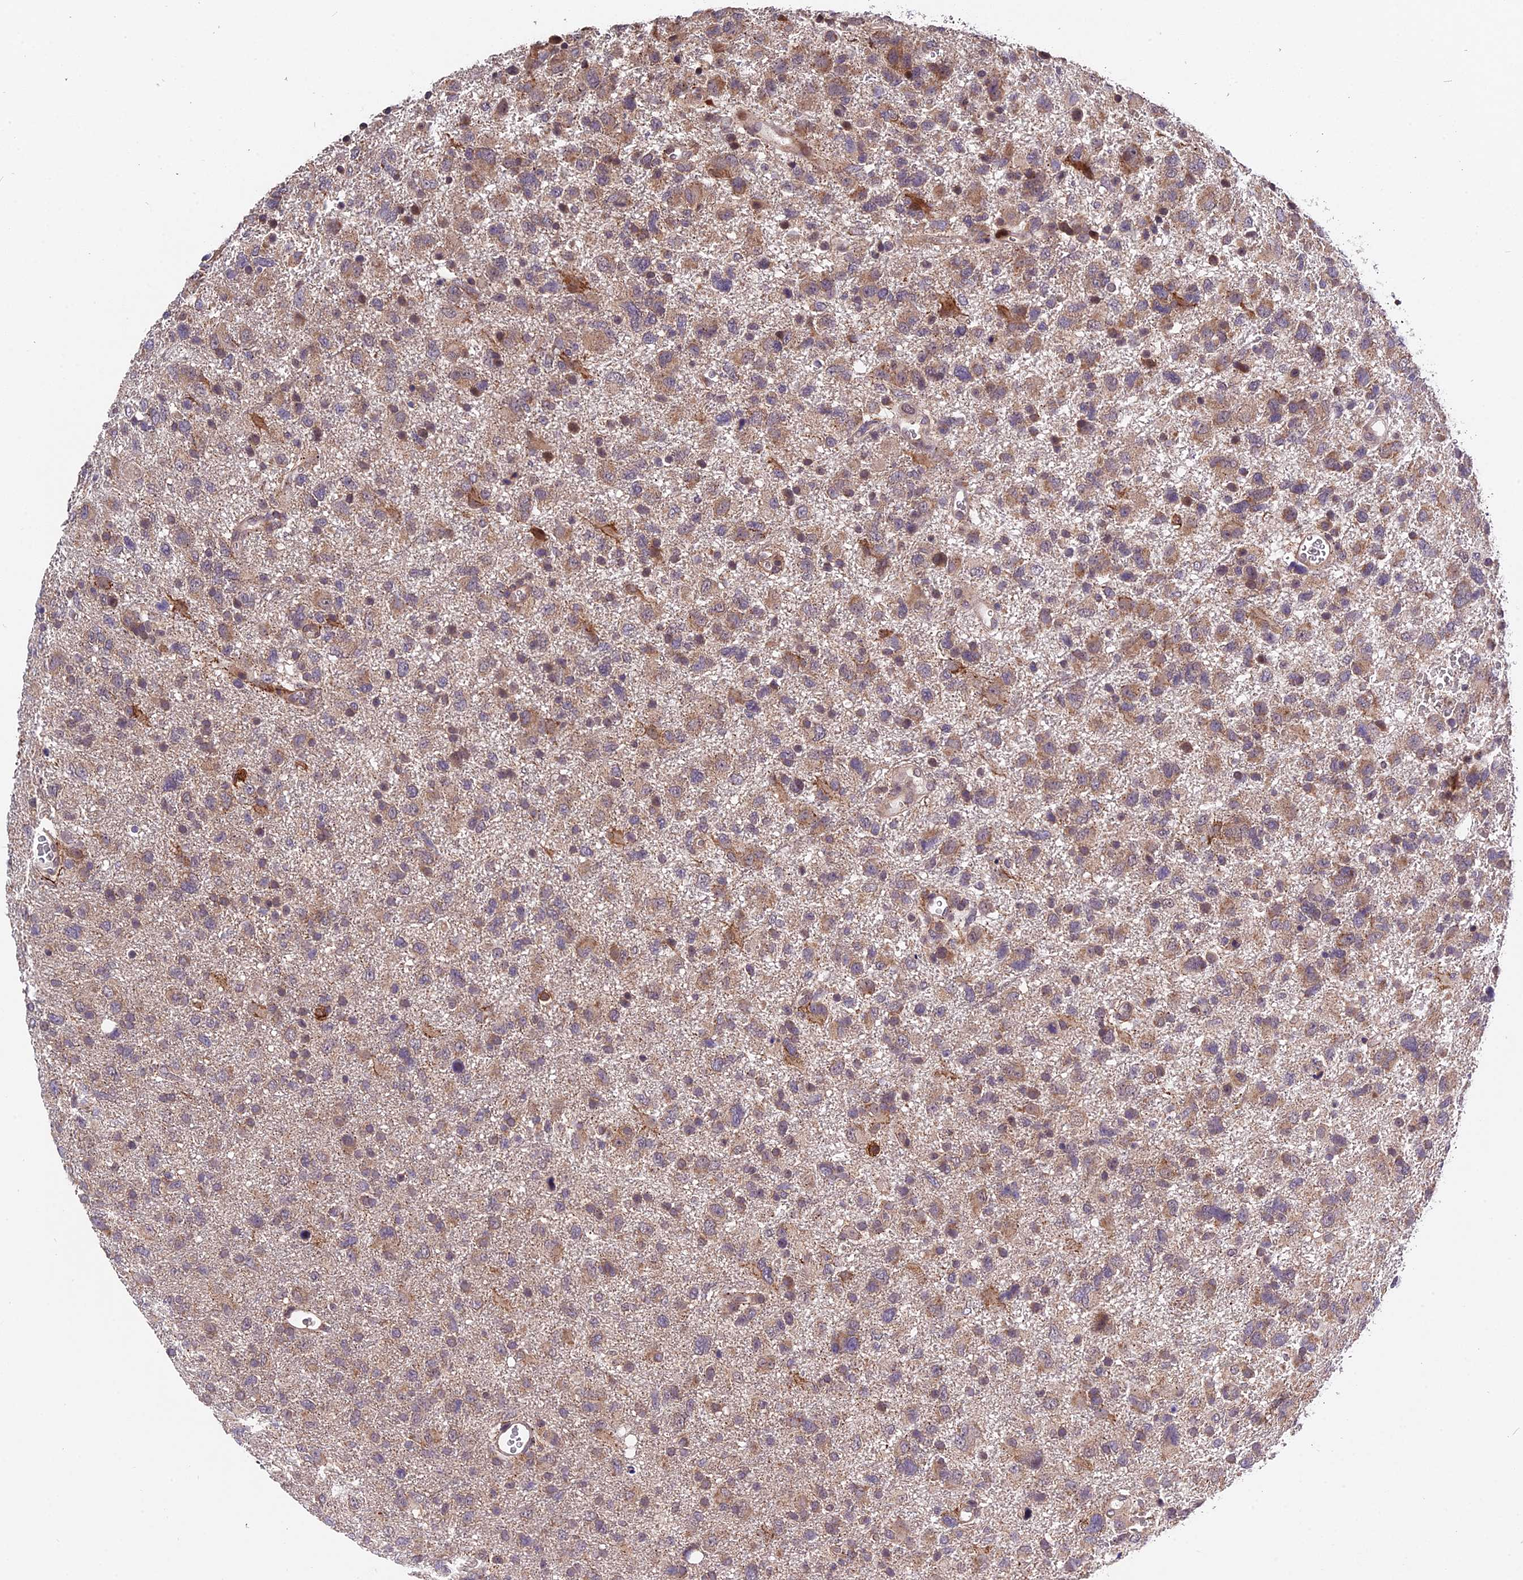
{"staining": {"intensity": "moderate", "quantity": "25%-75%", "location": "cytoplasmic/membranous"}, "tissue": "glioma", "cell_type": "Tumor cells", "image_type": "cancer", "snomed": [{"axis": "morphology", "description": "Glioma, malignant, High grade"}, {"axis": "topography", "description": "Brain"}], "caption": "About 25%-75% of tumor cells in glioma display moderate cytoplasmic/membranous protein expression as visualized by brown immunohistochemical staining.", "gene": "TRMT1", "patient": {"sex": "male", "age": 61}}